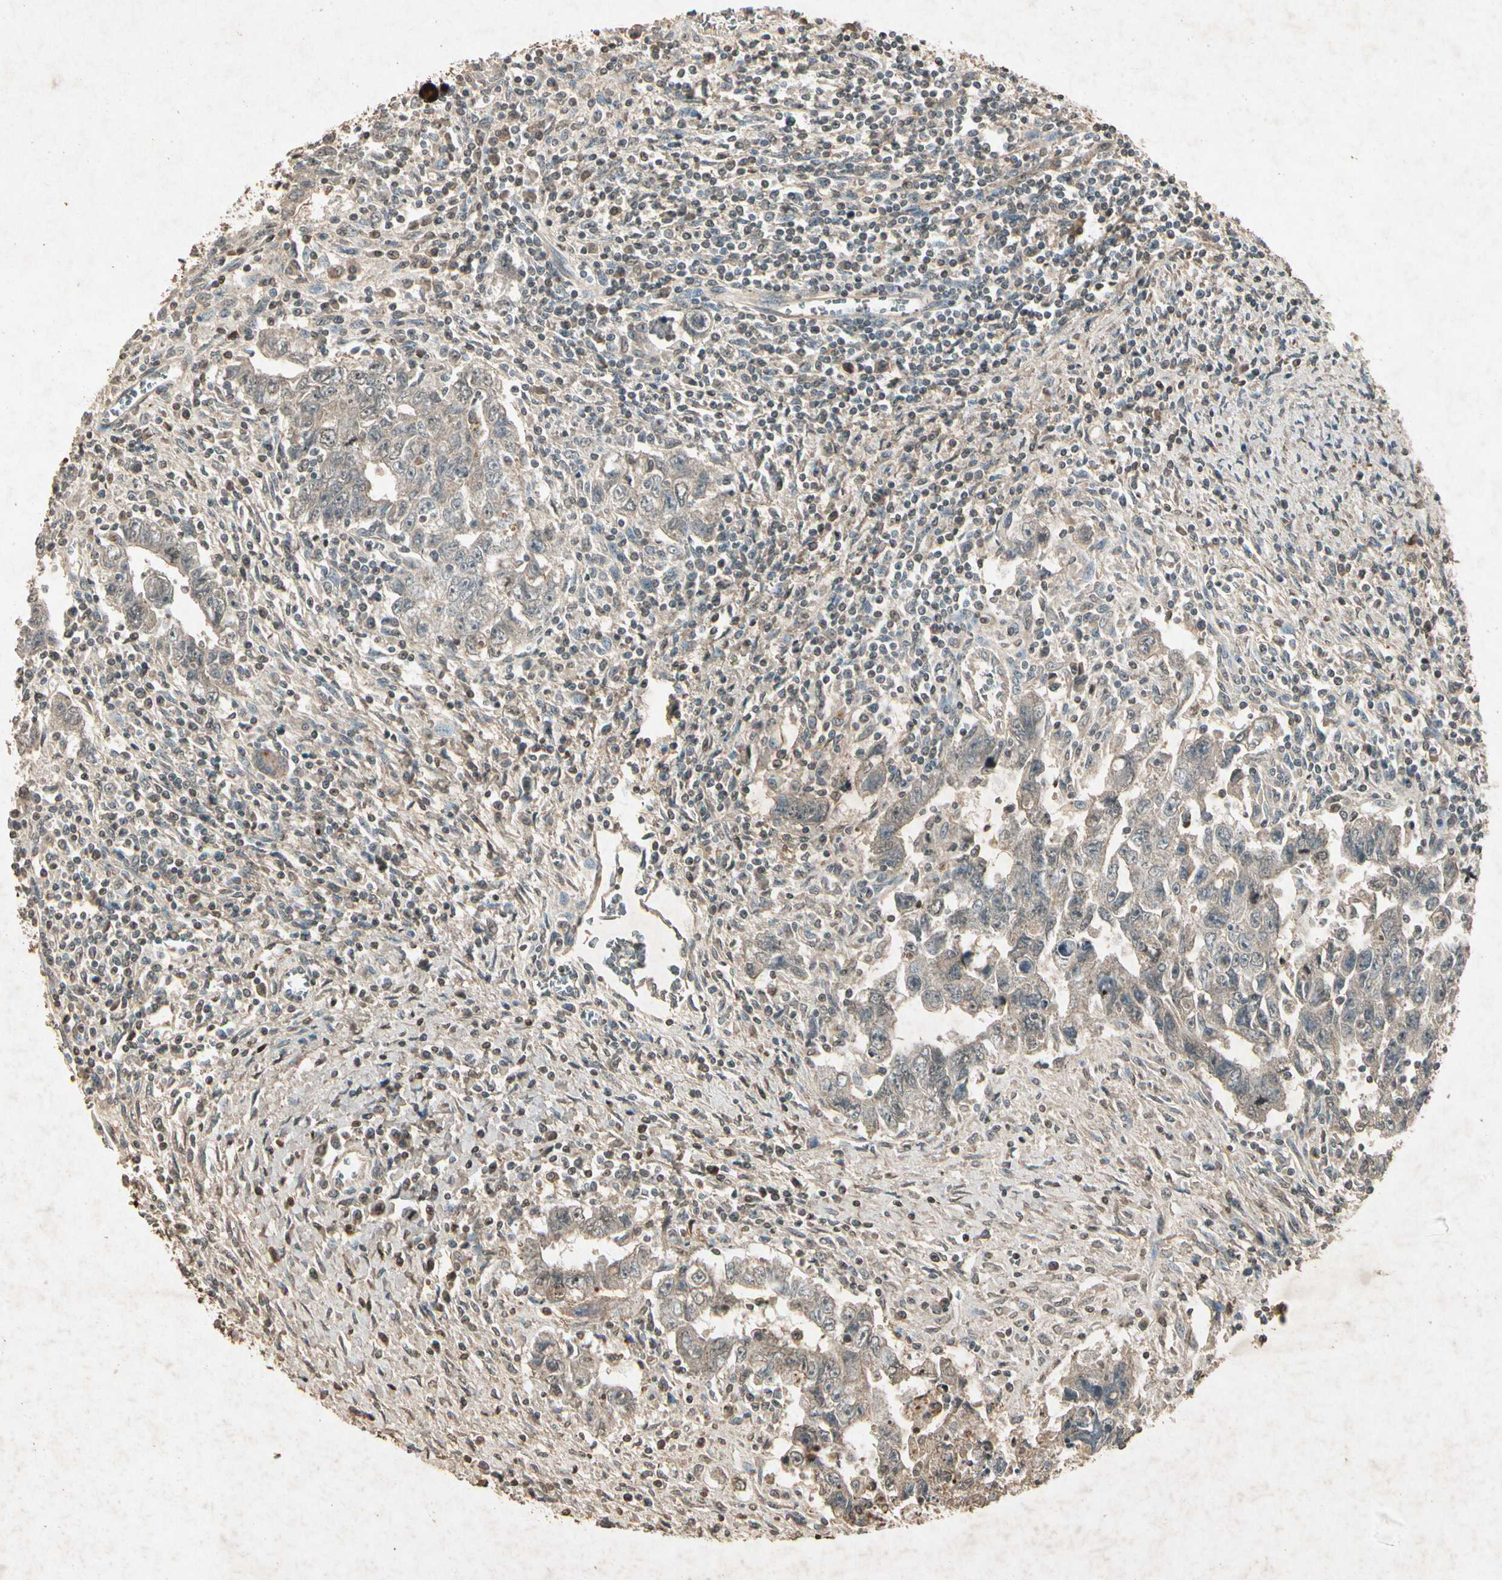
{"staining": {"intensity": "moderate", "quantity": "25%-75%", "location": "cytoplasmic/membranous"}, "tissue": "testis cancer", "cell_type": "Tumor cells", "image_type": "cancer", "snomed": [{"axis": "morphology", "description": "Carcinoma, Embryonal, NOS"}, {"axis": "topography", "description": "Testis"}], "caption": "Immunohistochemical staining of human testis embryonal carcinoma demonstrates medium levels of moderate cytoplasmic/membranous protein positivity in about 25%-75% of tumor cells.", "gene": "GC", "patient": {"sex": "male", "age": 28}}